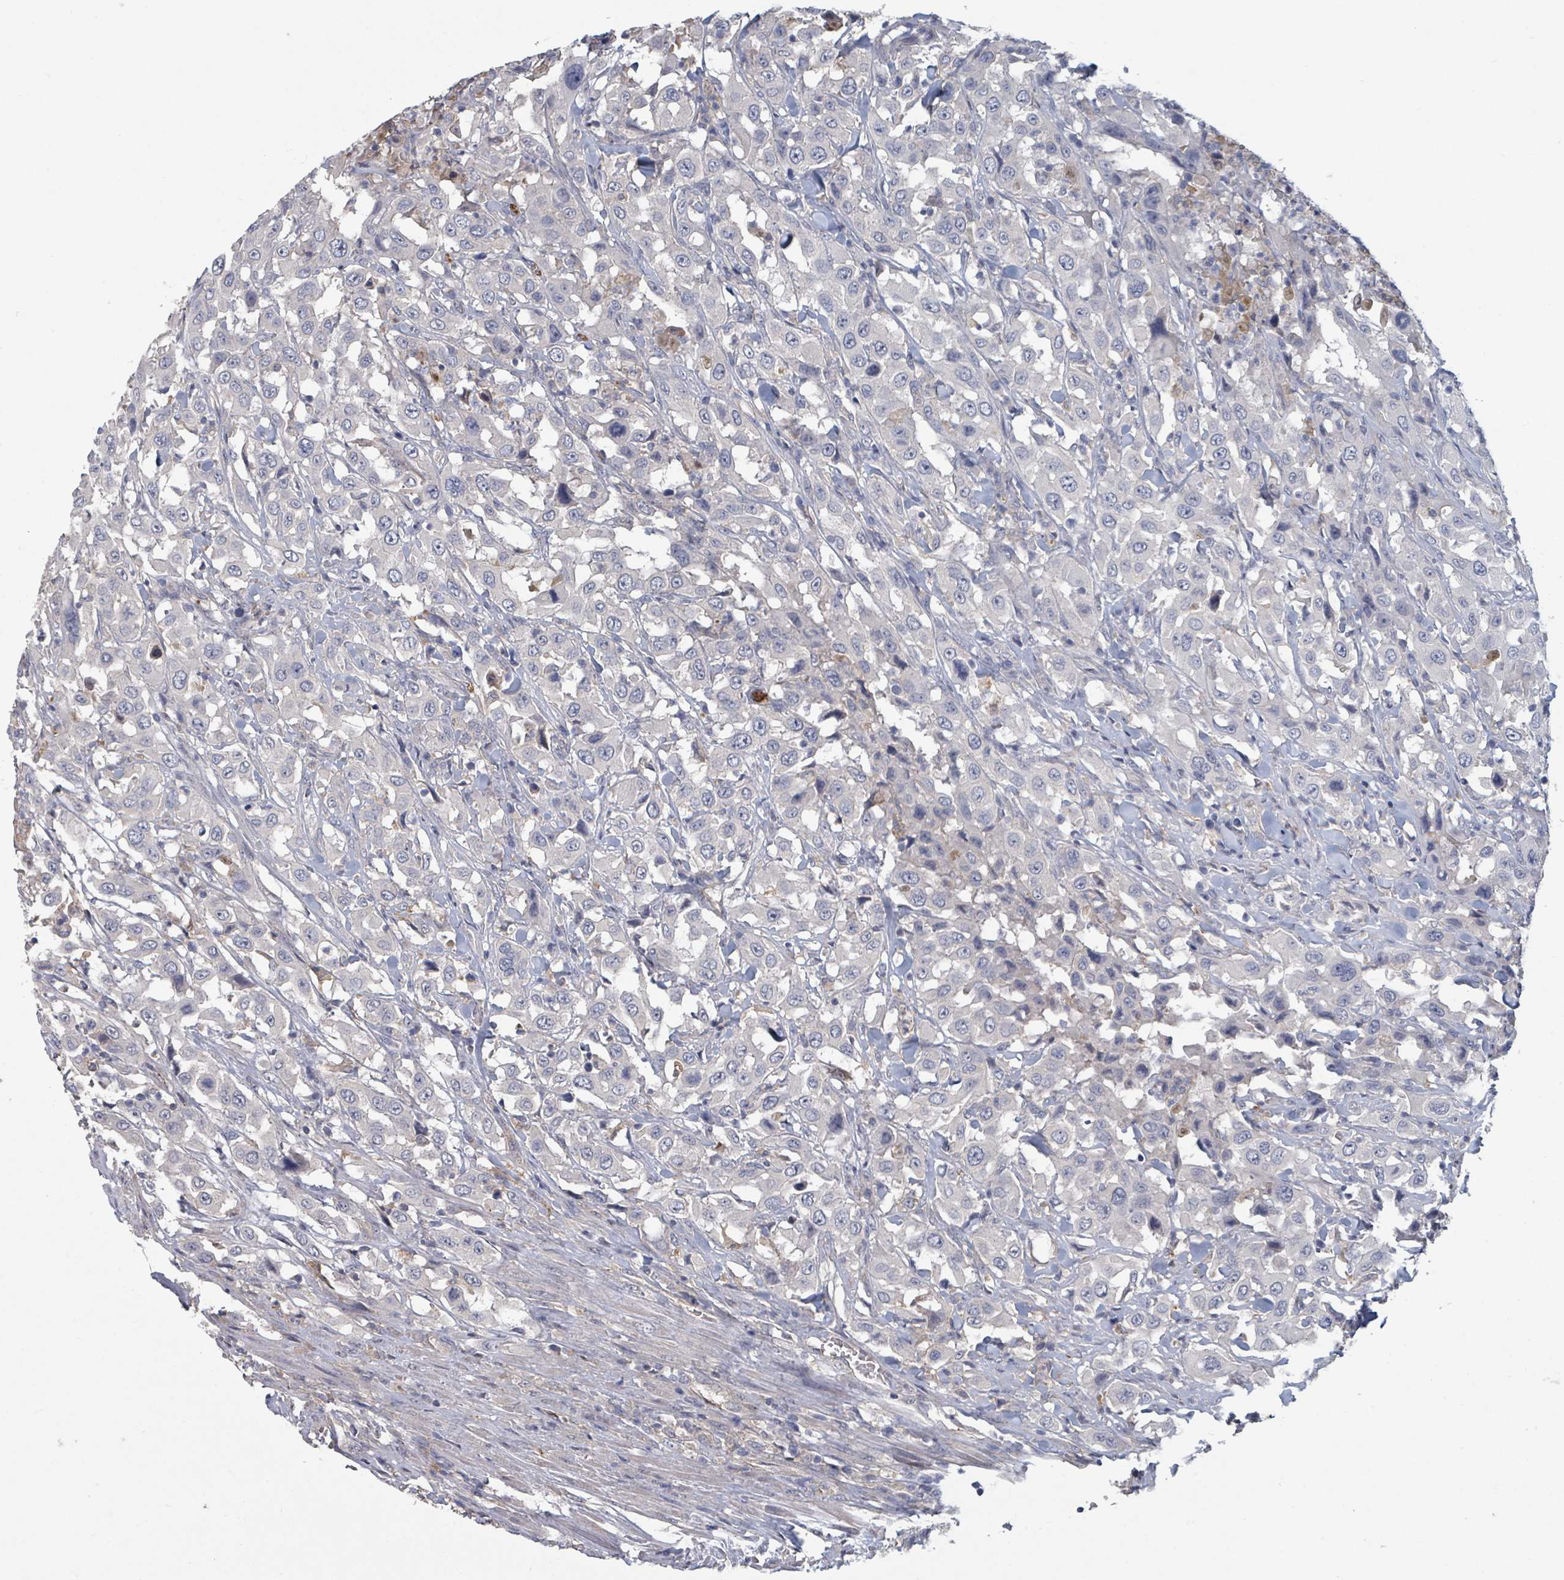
{"staining": {"intensity": "negative", "quantity": "none", "location": "none"}, "tissue": "urothelial cancer", "cell_type": "Tumor cells", "image_type": "cancer", "snomed": [{"axis": "morphology", "description": "Urothelial carcinoma, High grade"}, {"axis": "topography", "description": "Urinary bladder"}], "caption": "A photomicrograph of urothelial carcinoma (high-grade) stained for a protein reveals no brown staining in tumor cells. (DAB immunohistochemistry (IHC), high magnification).", "gene": "PLAUR", "patient": {"sex": "male", "age": 61}}